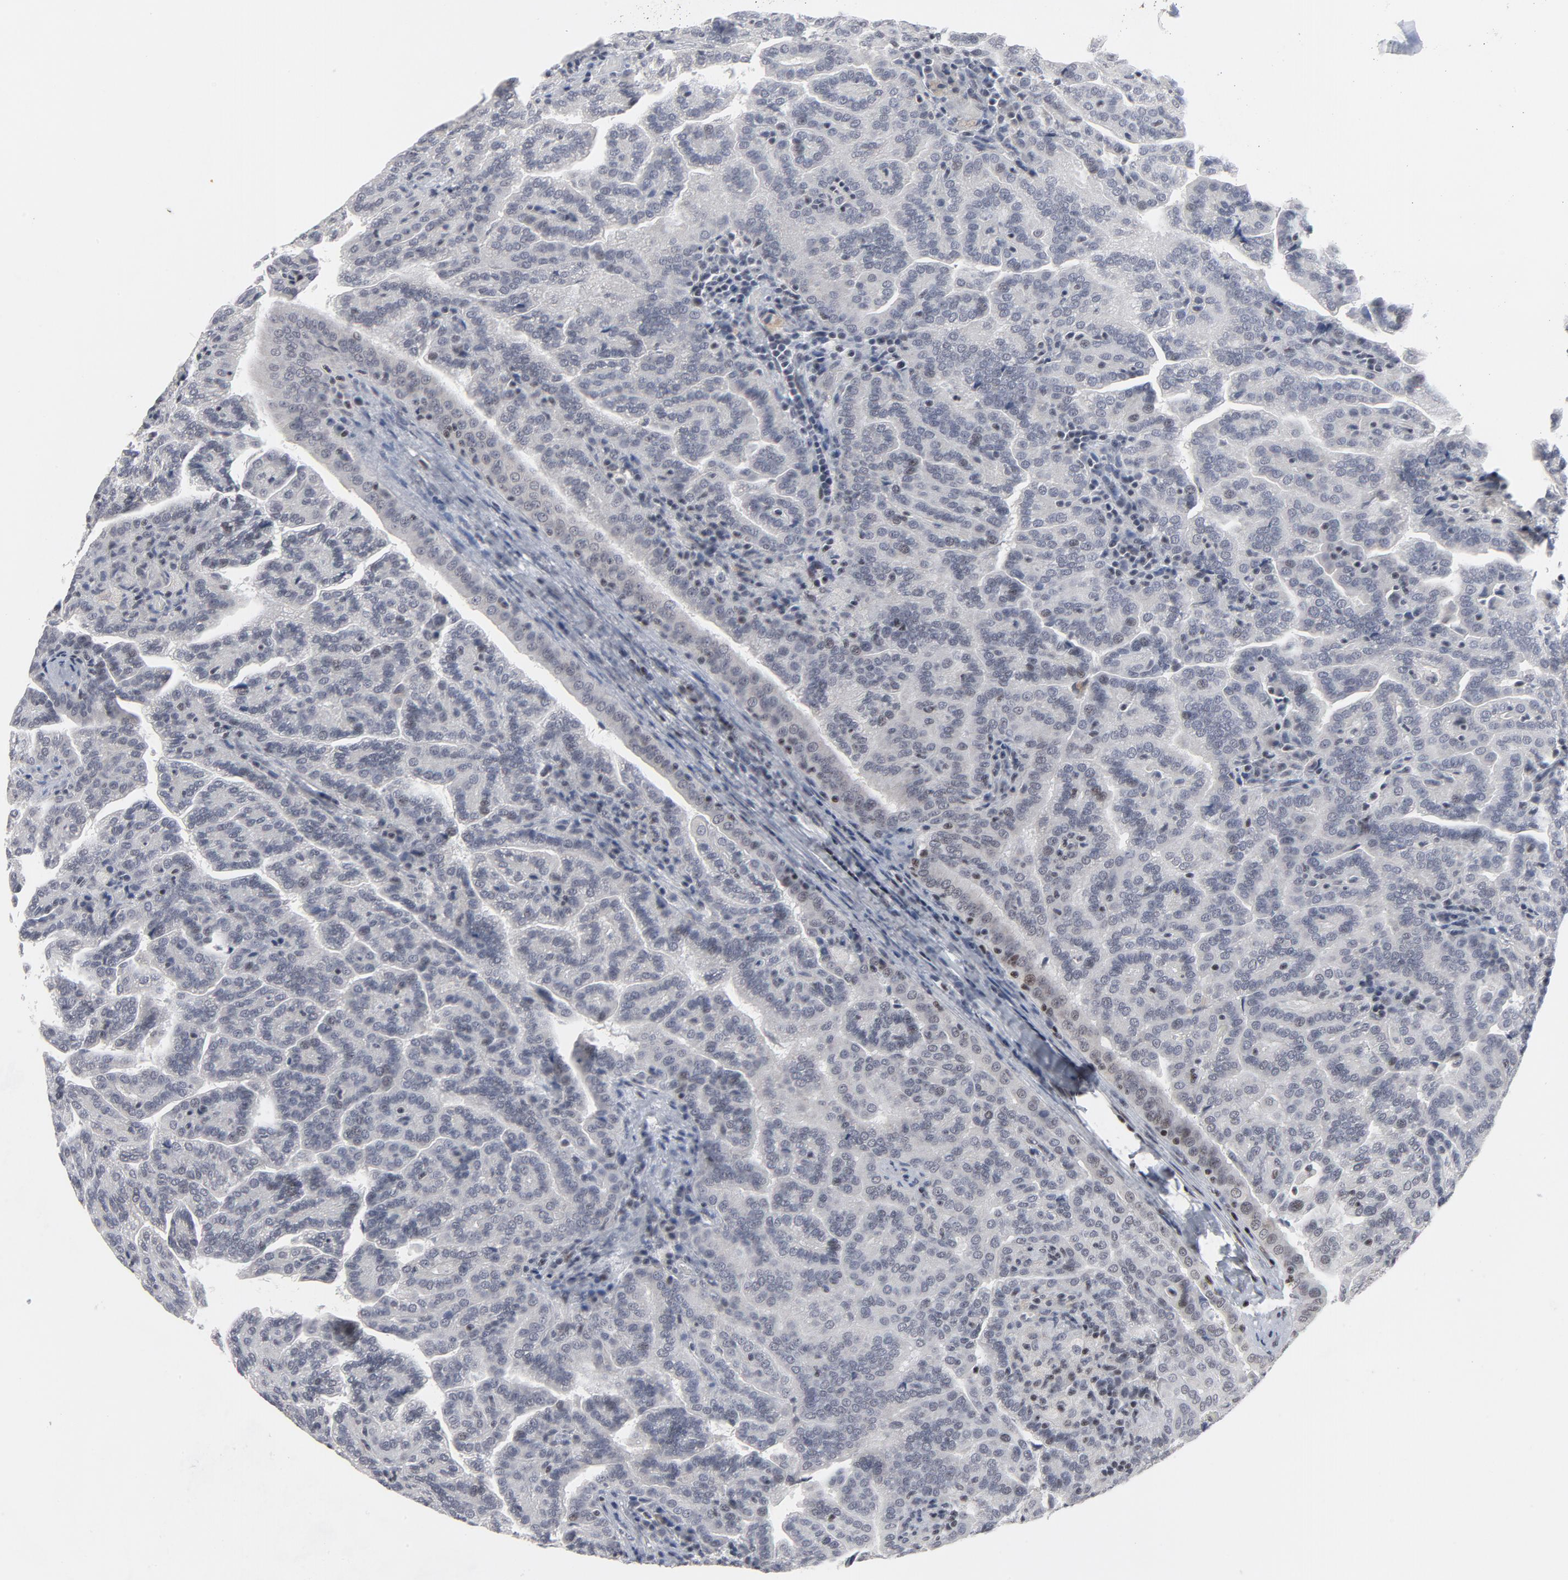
{"staining": {"intensity": "negative", "quantity": "none", "location": "none"}, "tissue": "renal cancer", "cell_type": "Tumor cells", "image_type": "cancer", "snomed": [{"axis": "morphology", "description": "Adenocarcinoma, NOS"}, {"axis": "topography", "description": "Kidney"}], "caption": "High power microscopy micrograph of an immunohistochemistry photomicrograph of renal cancer, revealing no significant staining in tumor cells.", "gene": "GABPA", "patient": {"sex": "male", "age": 61}}